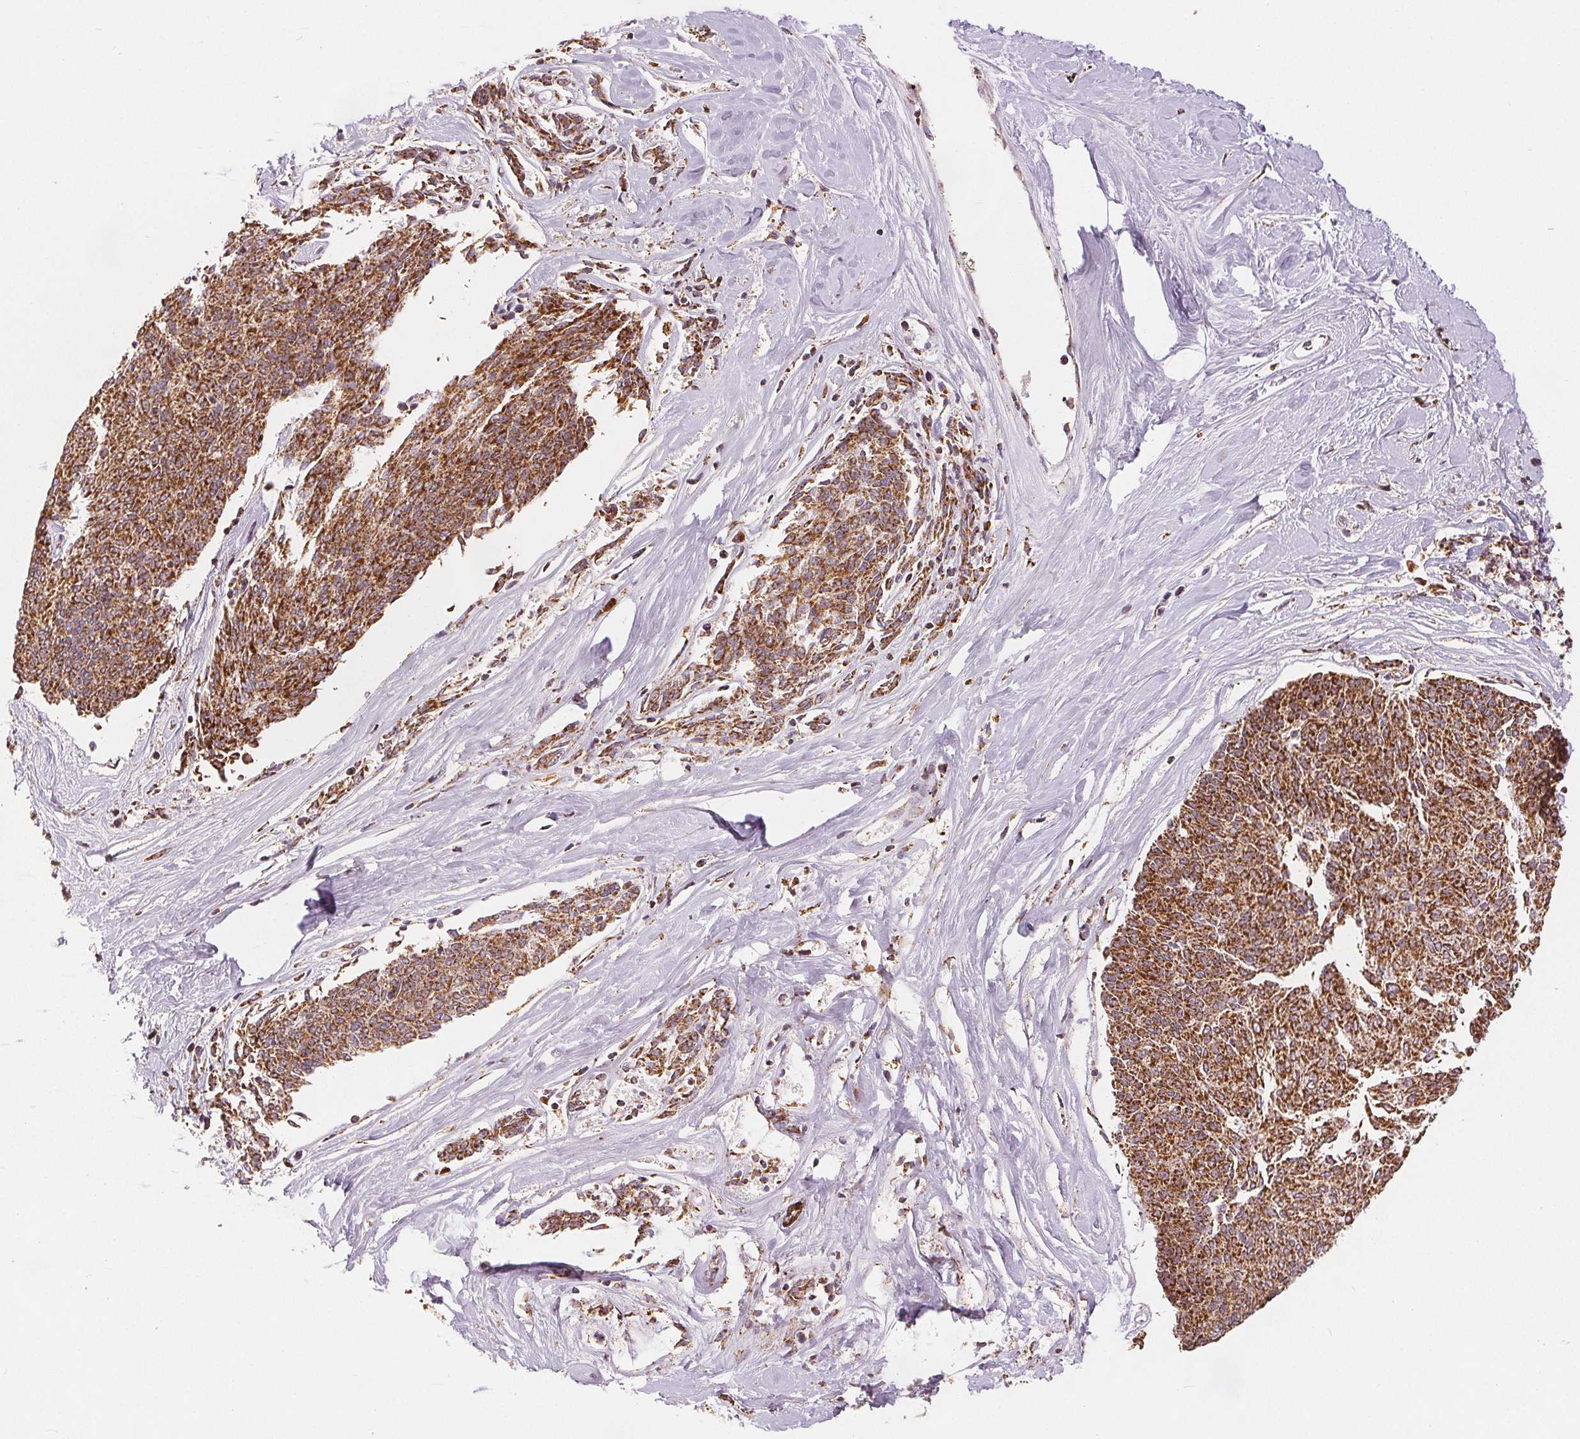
{"staining": {"intensity": "strong", "quantity": ">75%", "location": "cytoplasmic/membranous"}, "tissue": "melanoma", "cell_type": "Tumor cells", "image_type": "cancer", "snomed": [{"axis": "morphology", "description": "Malignant melanoma, NOS"}, {"axis": "topography", "description": "Skin"}], "caption": "A histopathology image of malignant melanoma stained for a protein exhibits strong cytoplasmic/membranous brown staining in tumor cells. (DAB IHC, brown staining for protein, blue staining for nuclei).", "gene": "SDHB", "patient": {"sex": "female", "age": 72}}